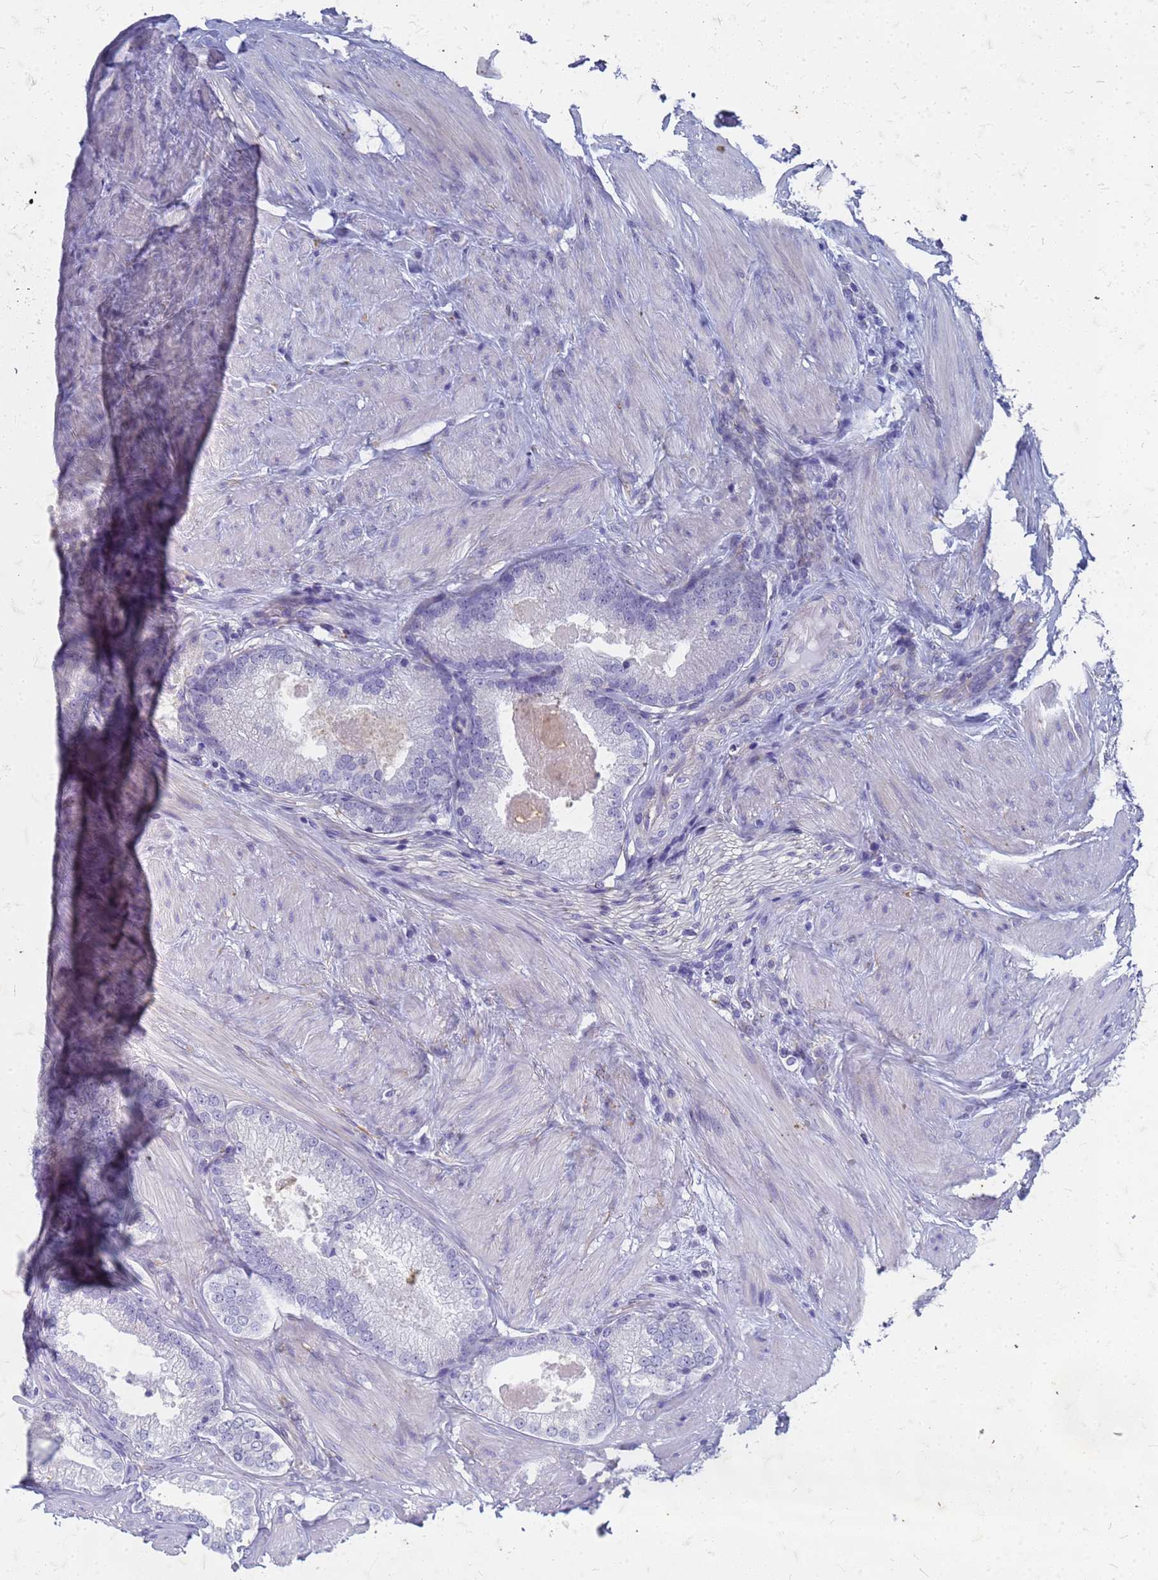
{"staining": {"intensity": "negative", "quantity": "none", "location": "none"}, "tissue": "prostate cancer", "cell_type": "Tumor cells", "image_type": "cancer", "snomed": [{"axis": "morphology", "description": "Adenocarcinoma, High grade"}, {"axis": "topography", "description": "Prostate"}], "caption": "DAB immunohistochemical staining of prostate cancer shows no significant staining in tumor cells.", "gene": "TRIM64B", "patient": {"sex": "male", "age": 66}}